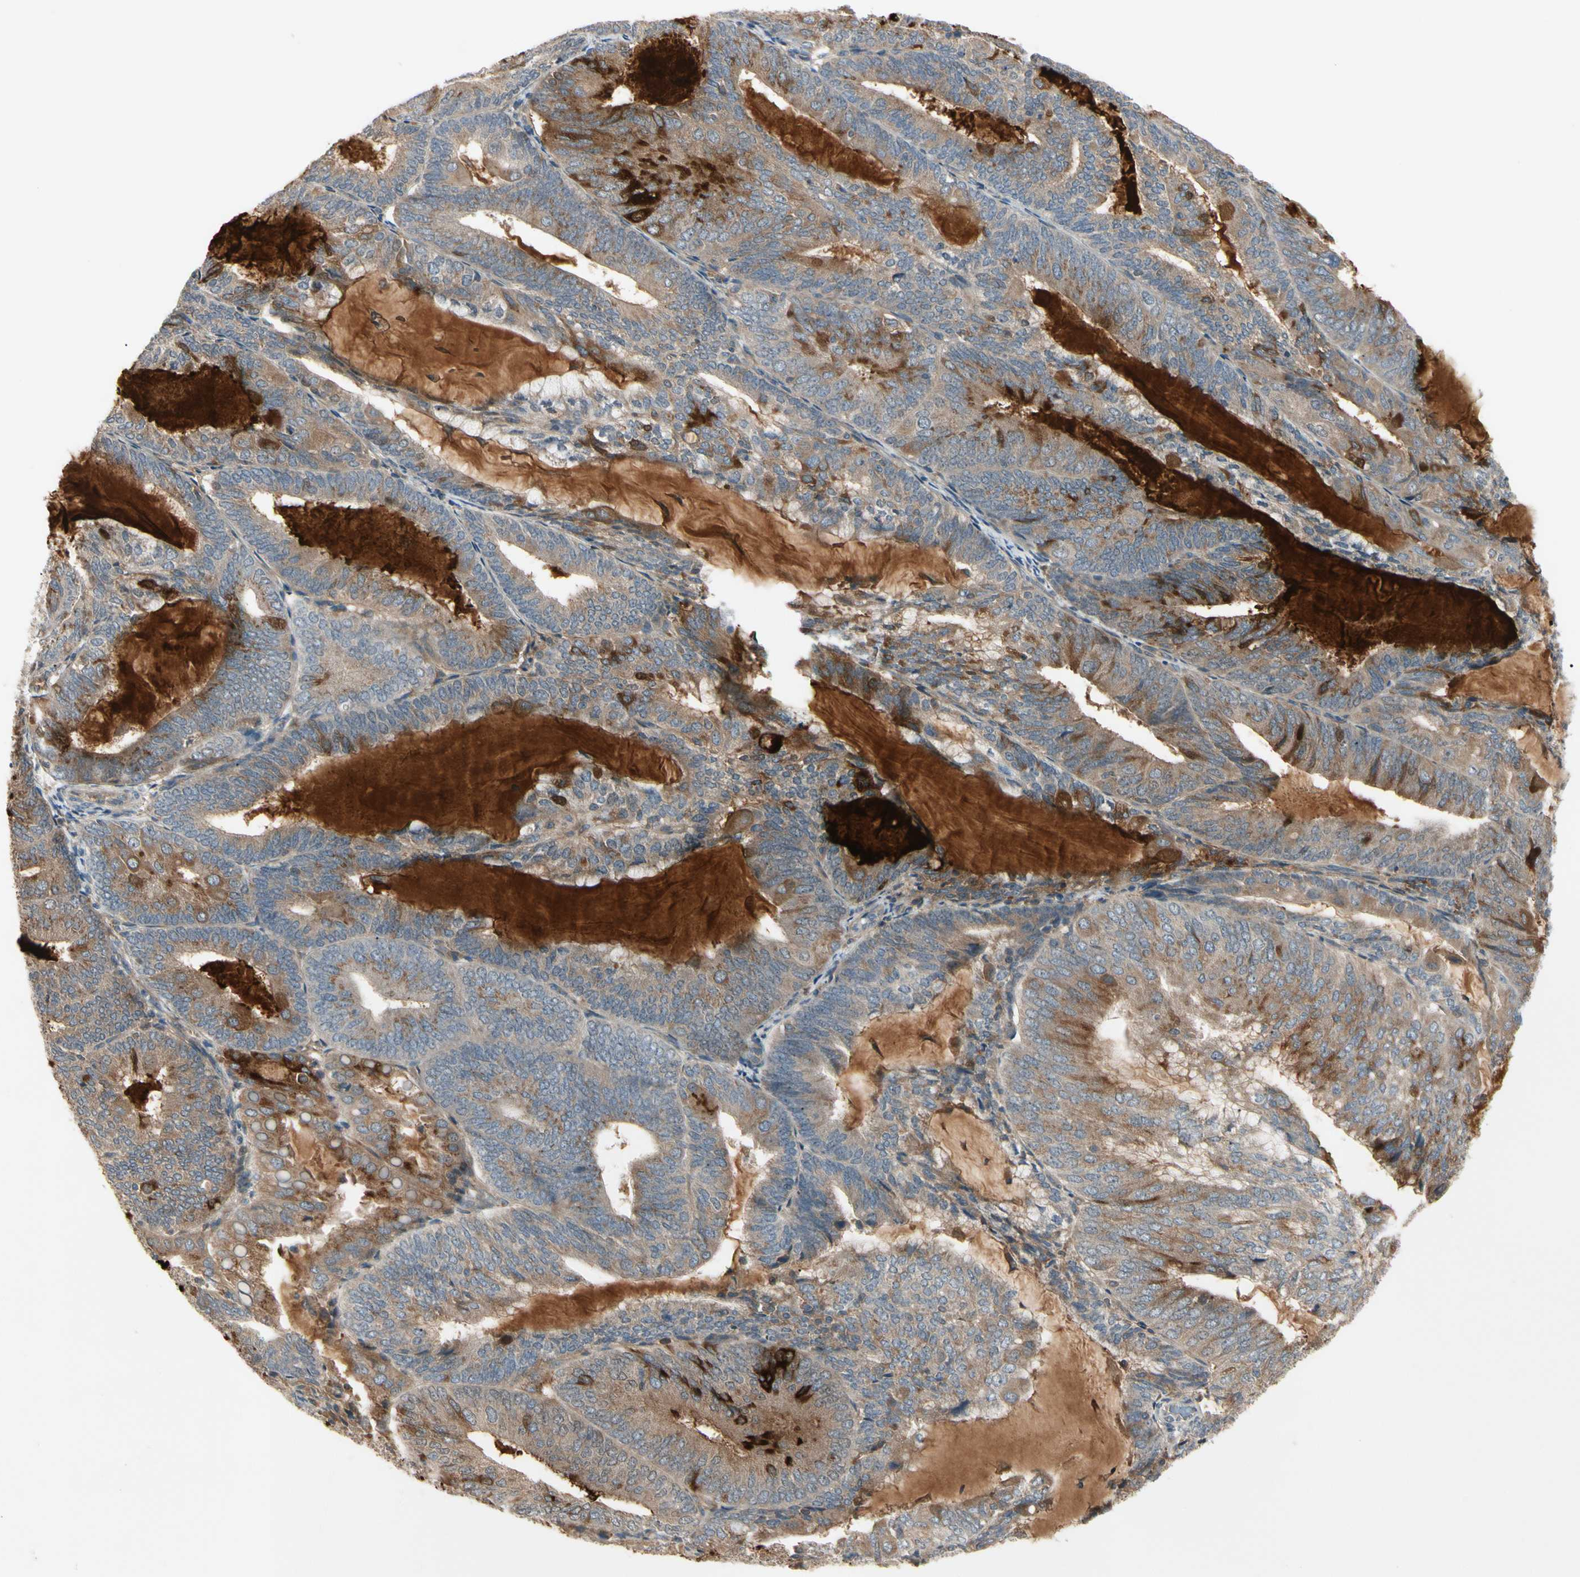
{"staining": {"intensity": "moderate", "quantity": ">75%", "location": "cytoplasmic/membranous"}, "tissue": "endometrial cancer", "cell_type": "Tumor cells", "image_type": "cancer", "snomed": [{"axis": "morphology", "description": "Adenocarcinoma, NOS"}, {"axis": "topography", "description": "Endometrium"}], "caption": "A photomicrograph showing moderate cytoplasmic/membranous positivity in approximately >75% of tumor cells in adenocarcinoma (endometrial), as visualized by brown immunohistochemical staining.", "gene": "F2R", "patient": {"sex": "female", "age": 81}}